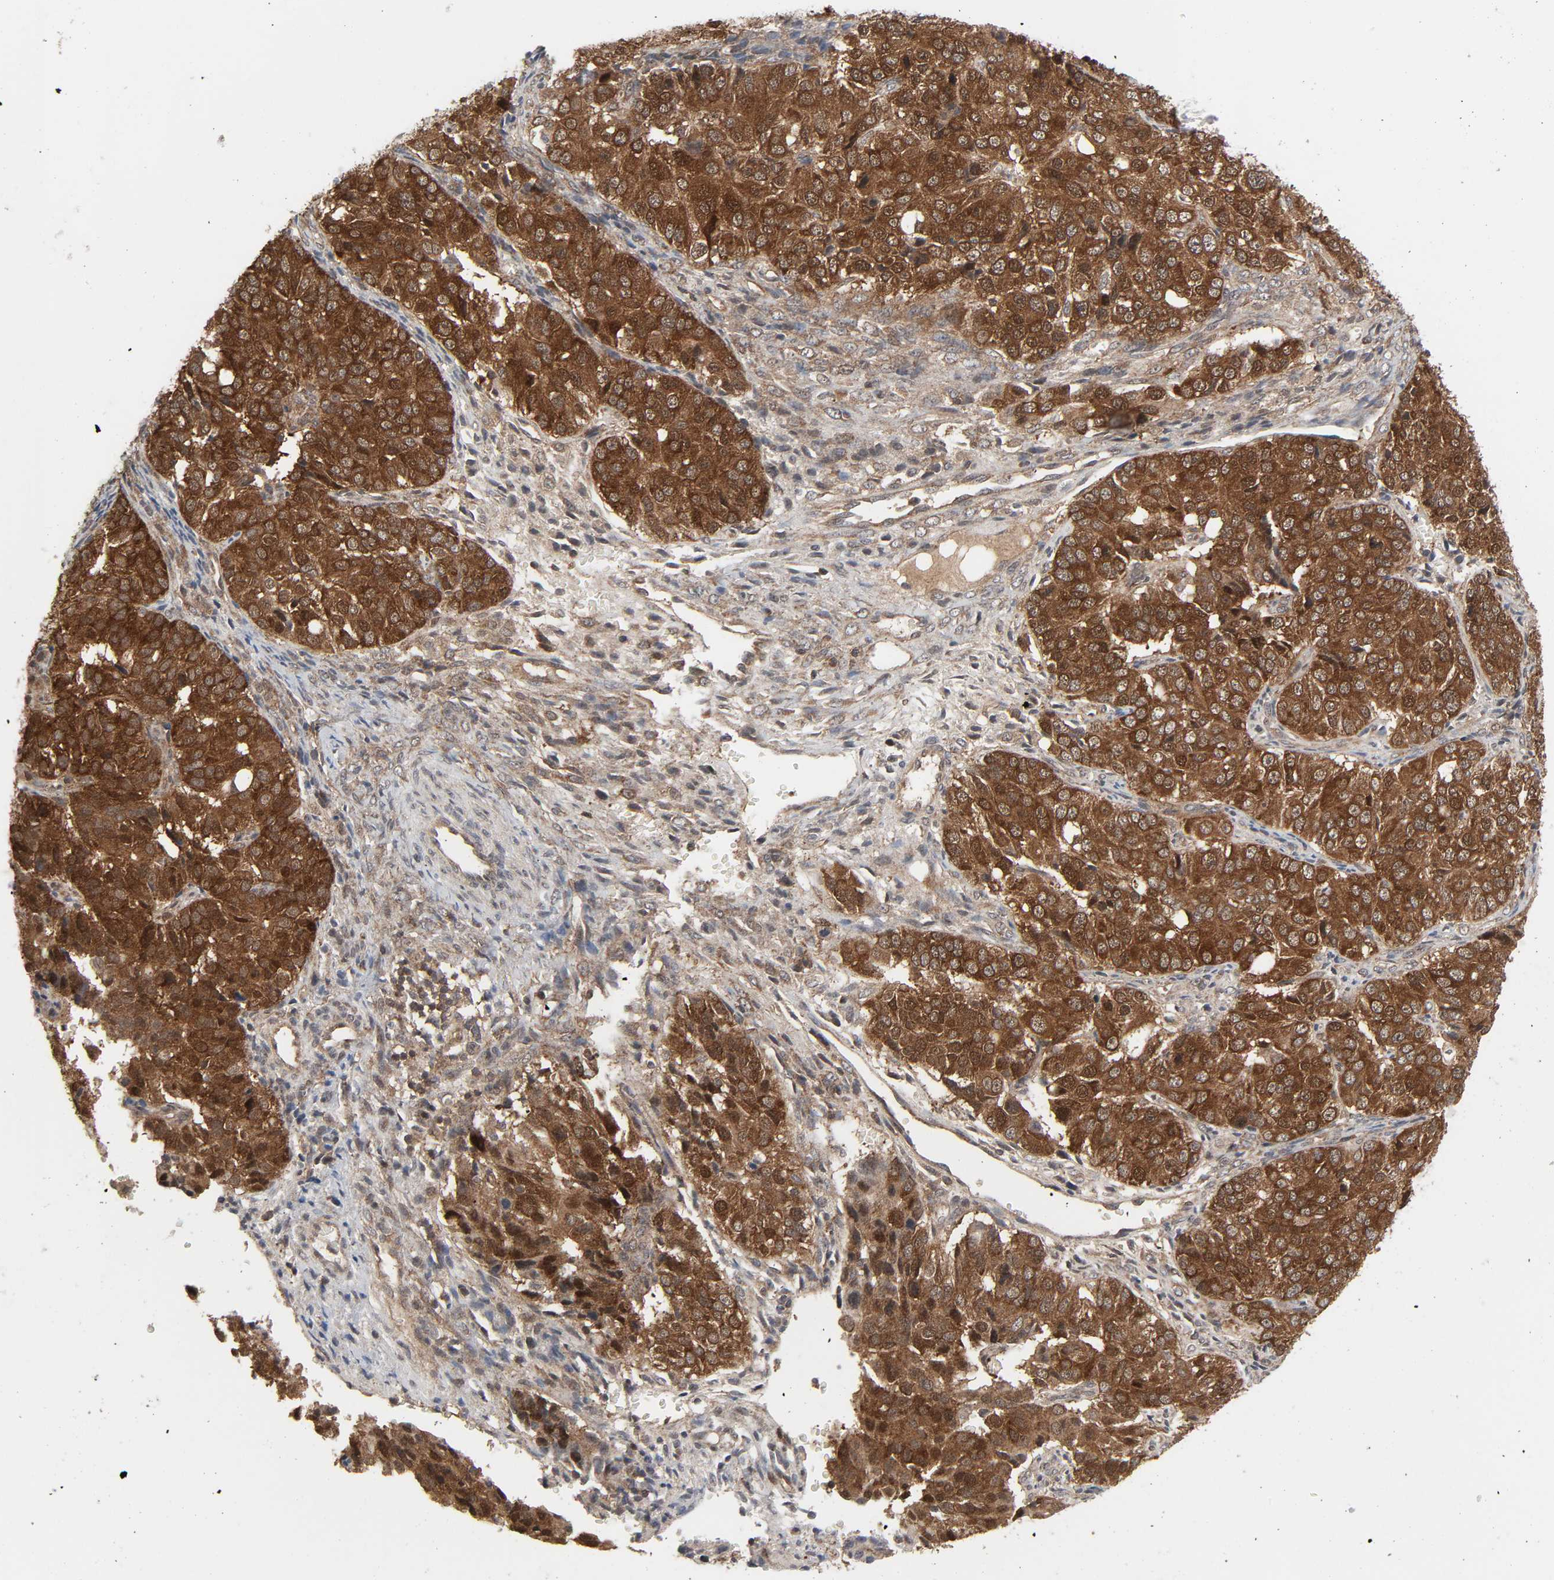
{"staining": {"intensity": "strong", "quantity": ">75%", "location": "cytoplasmic/membranous,nuclear"}, "tissue": "ovarian cancer", "cell_type": "Tumor cells", "image_type": "cancer", "snomed": [{"axis": "morphology", "description": "Carcinoma, endometroid"}, {"axis": "topography", "description": "Ovary"}], "caption": "This photomicrograph reveals immunohistochemistry staining of ovarian cancer, with high strong cytoplasmic/membranous and nuclear staining in approximately >75% of tumor cells.", "gene": "GSK3A", "patient": {"sex": "female", "age": 51}}